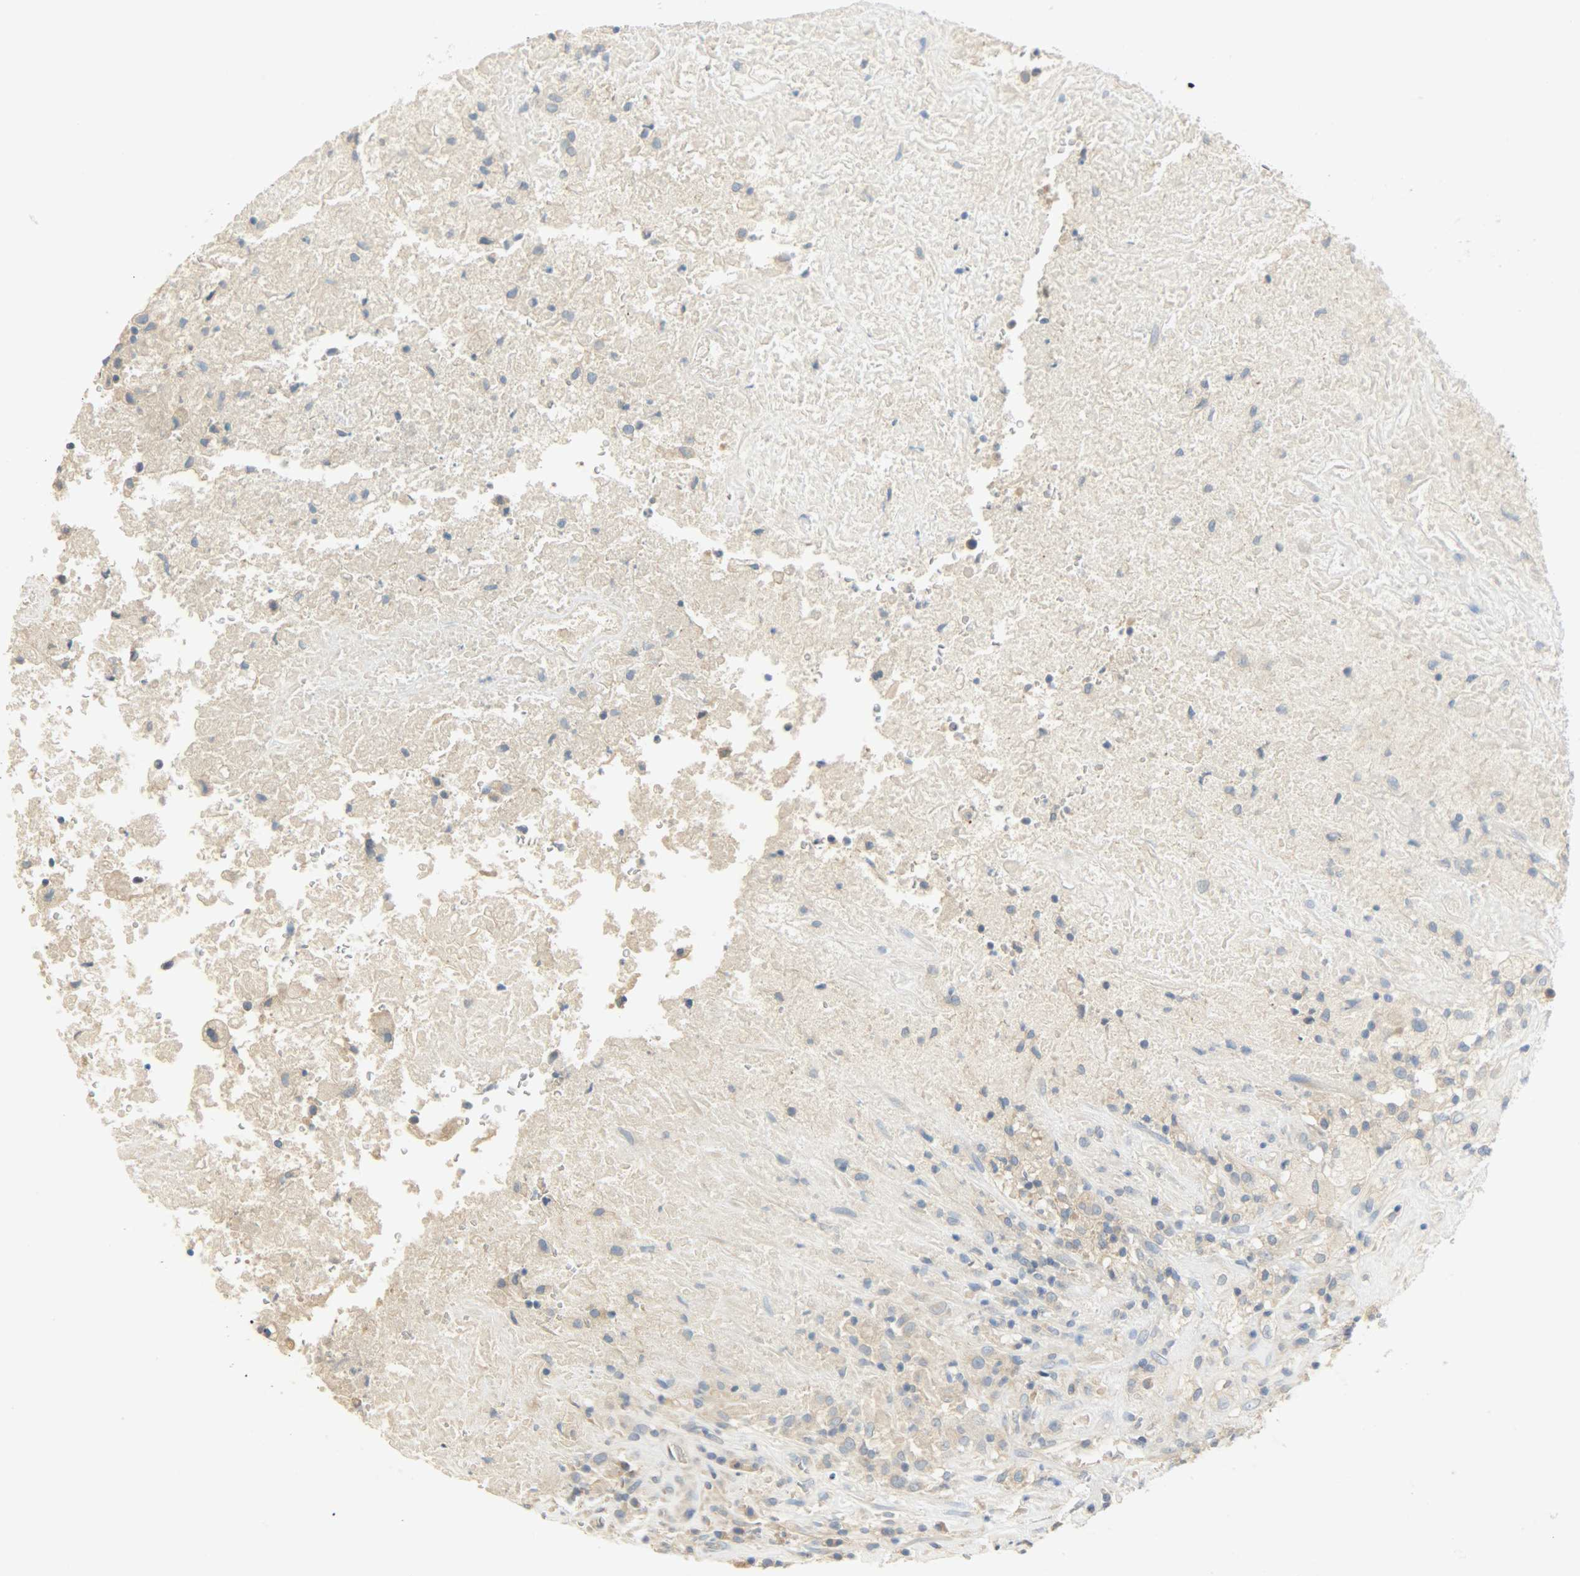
{"staining": {"intensity": "moderate", "quantity": ">75%", "location": "cytoplasmic/membranous"}, "tissue": "testis cancer", "cell_type": "Tumor cells", "image_type": "cancer", "snomed": [{"axis": "morphology", "description": "Necrosis, NOS"}, {"axis": "morphology", "description": "Carcinoma, Embryonal, NOS"}, {"axis": "topography", "description": "Testis"}], "caption": "Immunohistochemical staining of human testis cancer reveals medium levels of moderate cytoplasmic/membranous expression in approximately >75% of tumor cells.", "gene": "DSG2", "patient": {"sex": "male", "age": 19}}